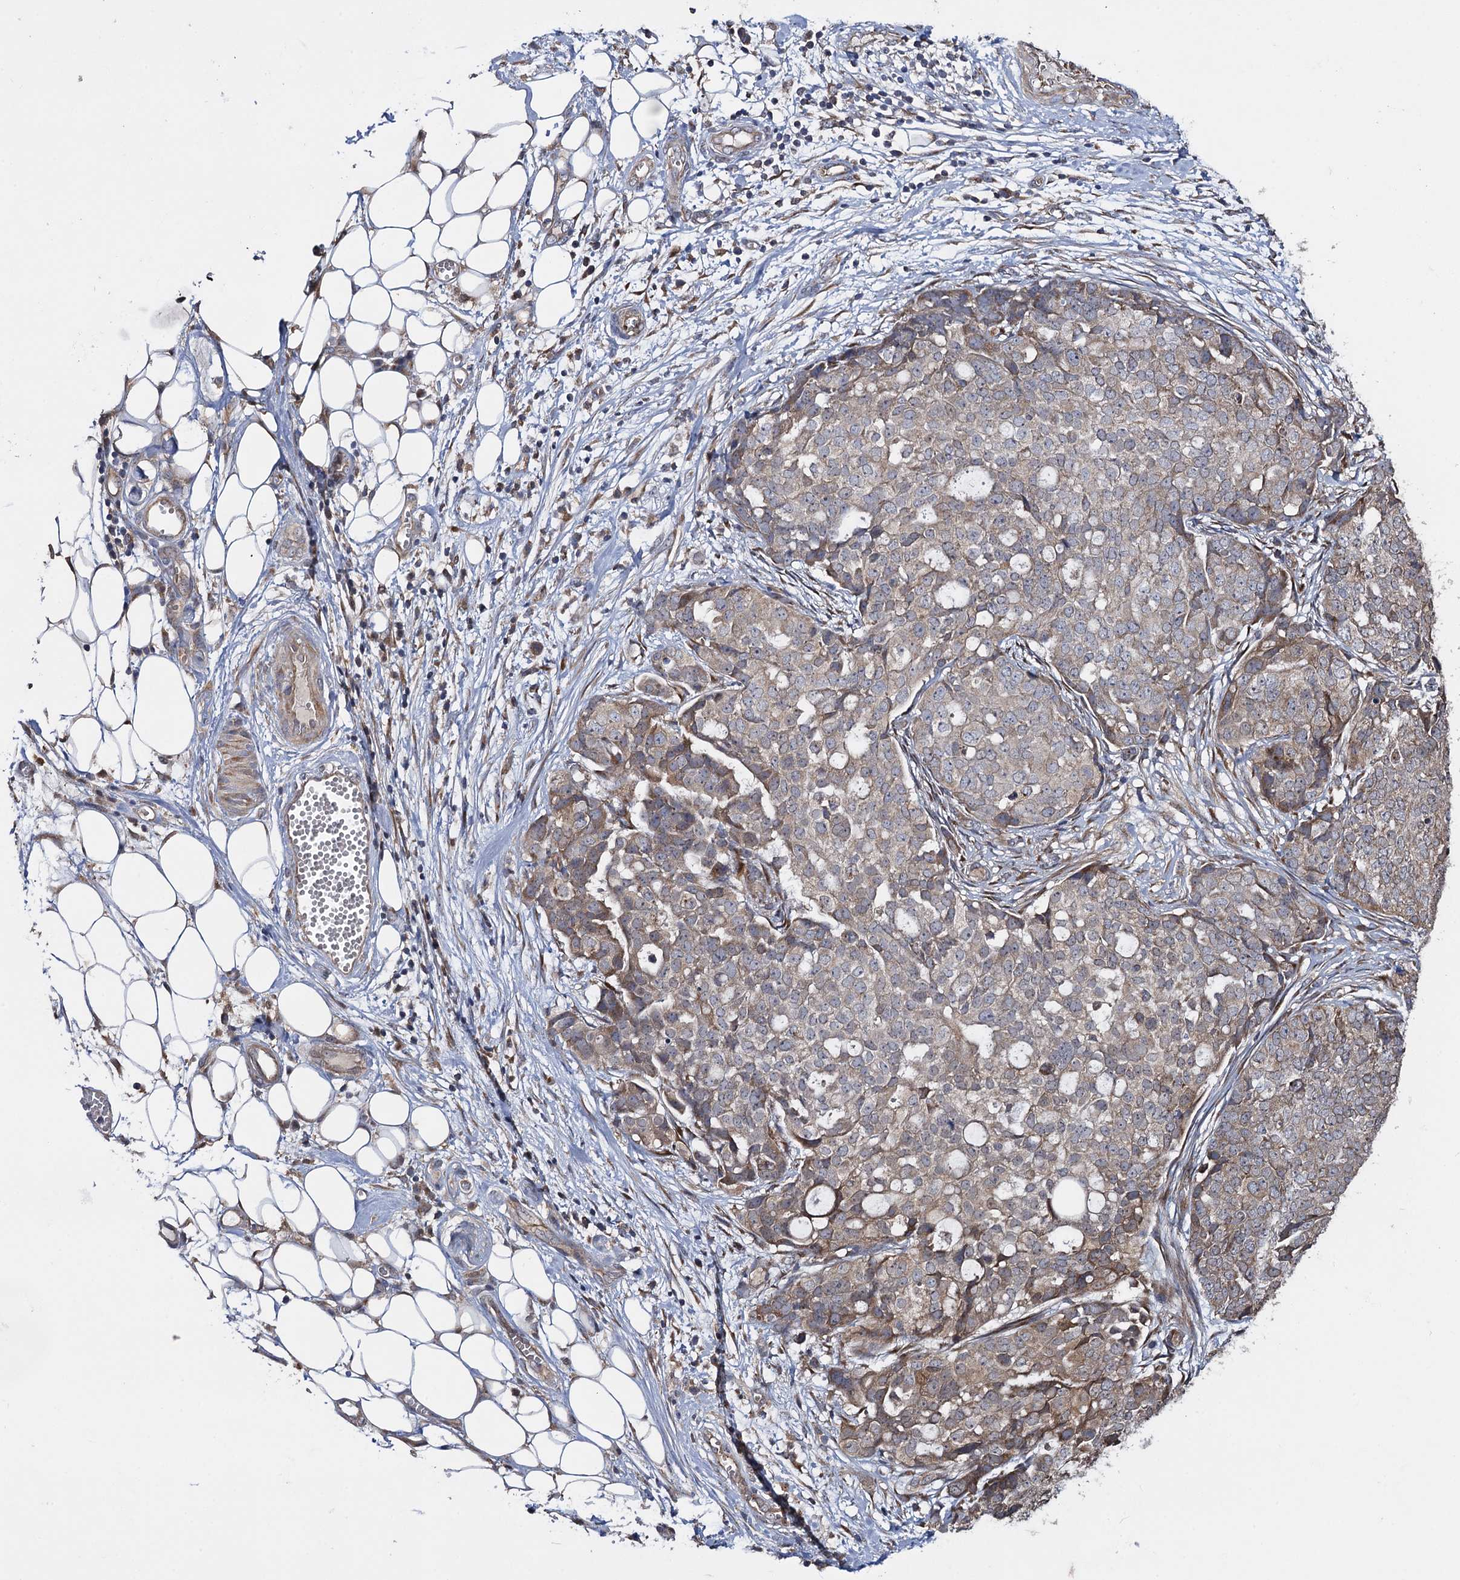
{"staining": {"intensity": "weak", "quantity": "25%-75%", "location": "cytoplasmic/membranous"}, "tissue": "ovarian cancer", "cell_type": "Tumor cells", "image_type": "cancer", "snomed": [{"axis": "morphology", "description": "Cystadenocarcinoma, serous, NOS"}, {"axis": "topography", "description": "Soft tissue"}, {"axis": "topography", "description": "Ovary"}], "caption": "A photomicrograph showing weak cytoplasmic/membranous staining in about 25%-75% of tumor cells in ovarian cancer (serous cystadenocarcinoma), as visualized by brown immunohistochemical staining.", "gene": "HAUS1", "patient": {"sex": "female", "age": 57}}